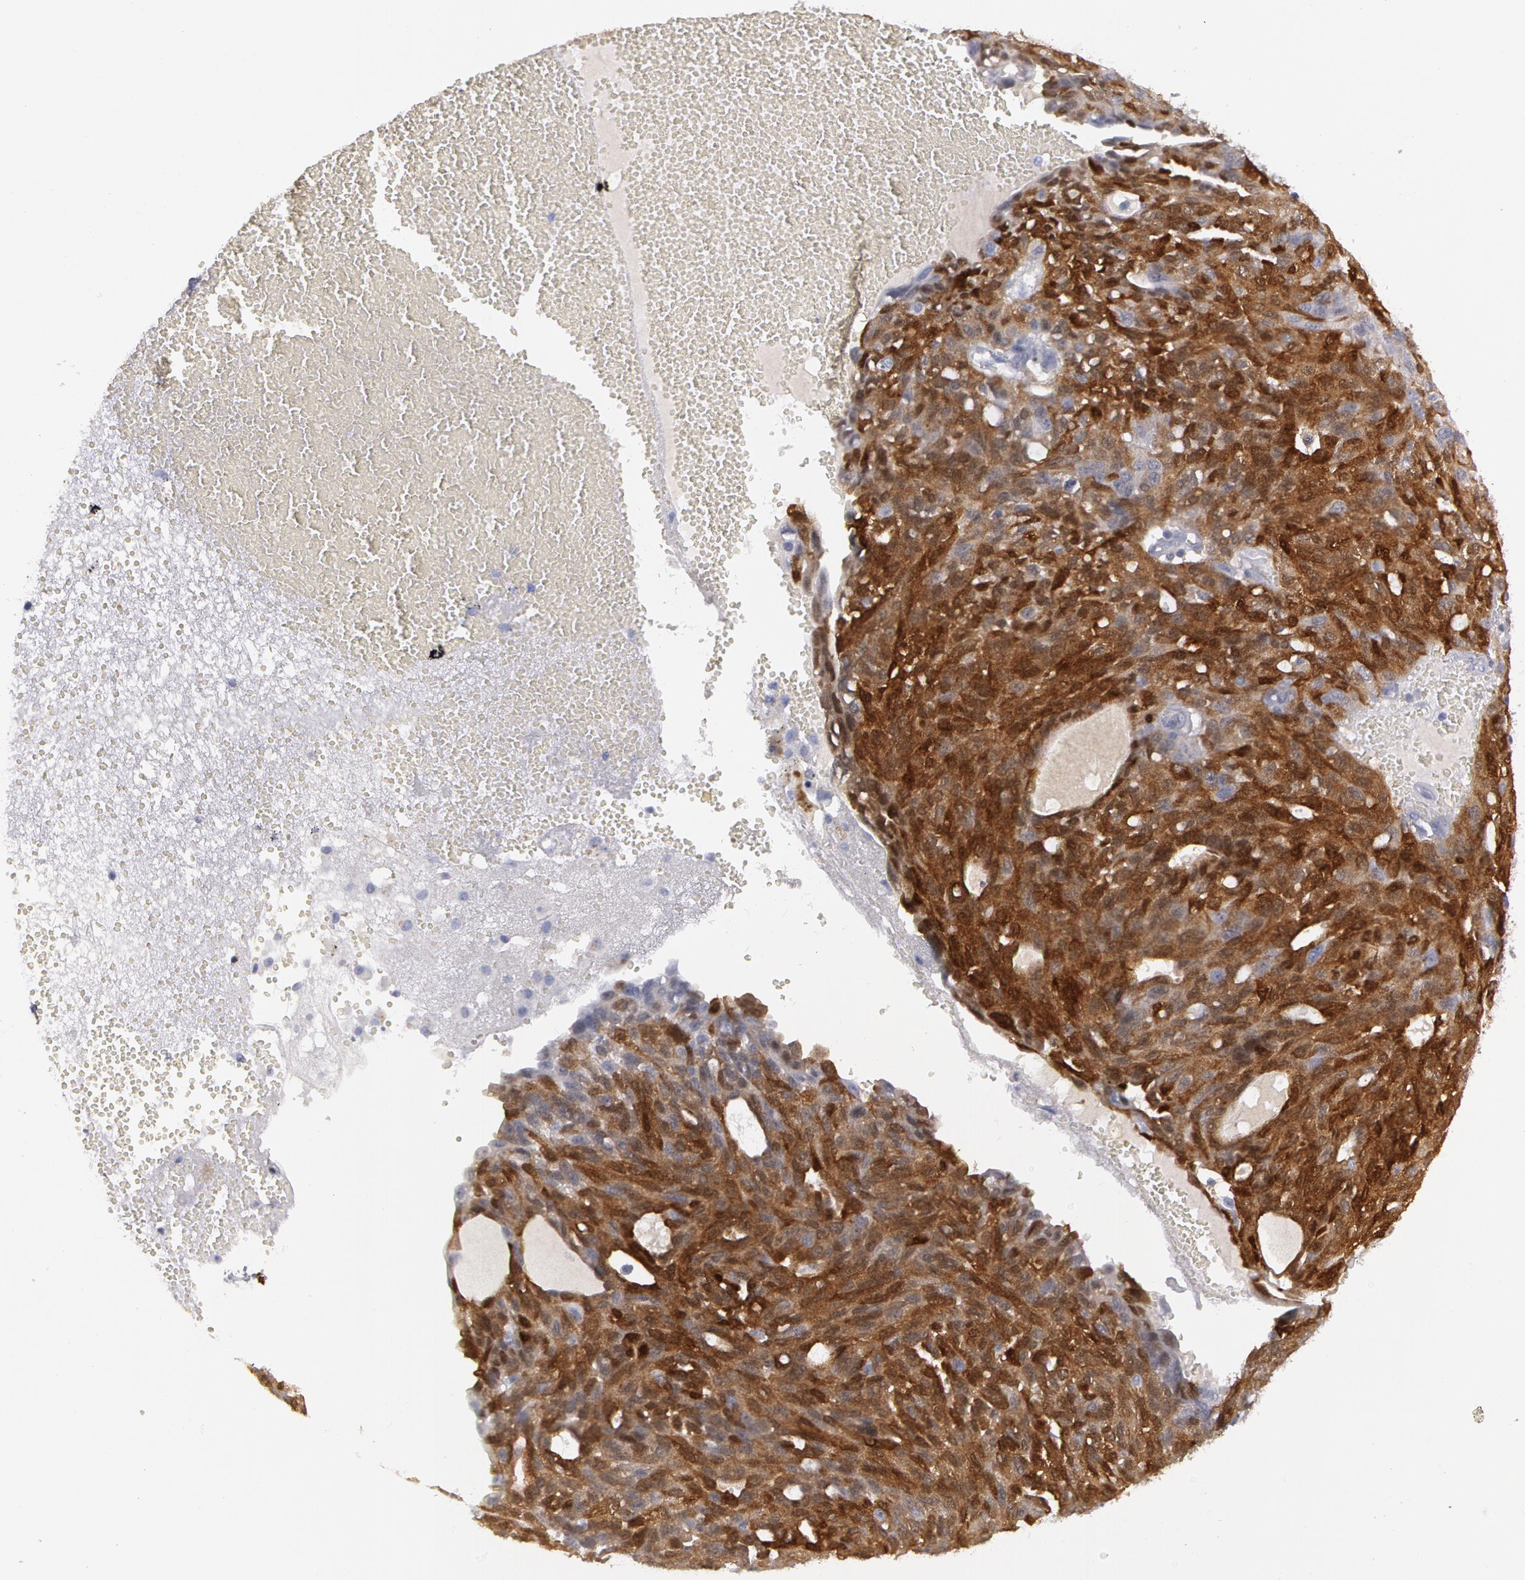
{"staining": {"intensity": "strong", "quantity": "25%-75%", "location": "cytoplasmic/membranous,nuclear"}, "tissue": "ovarian cancer", "cell_type": "Tumor cells", "image_type": "cancer", "snomed": [{"axis": "morphology", "description": "Carcinoma, endometroid"}, {"axis": "topography", "description": "Ovary"}], "caption": "DAB immunohistochemical staining of human endometroid carcinoma (ovarian) shows strong cytoplasmic/membranous and nuclear protein positivity in about 25%-75% of tumor cells.", "gene": "TAGLN", "patient": {"sex": "female", "age": 60}}